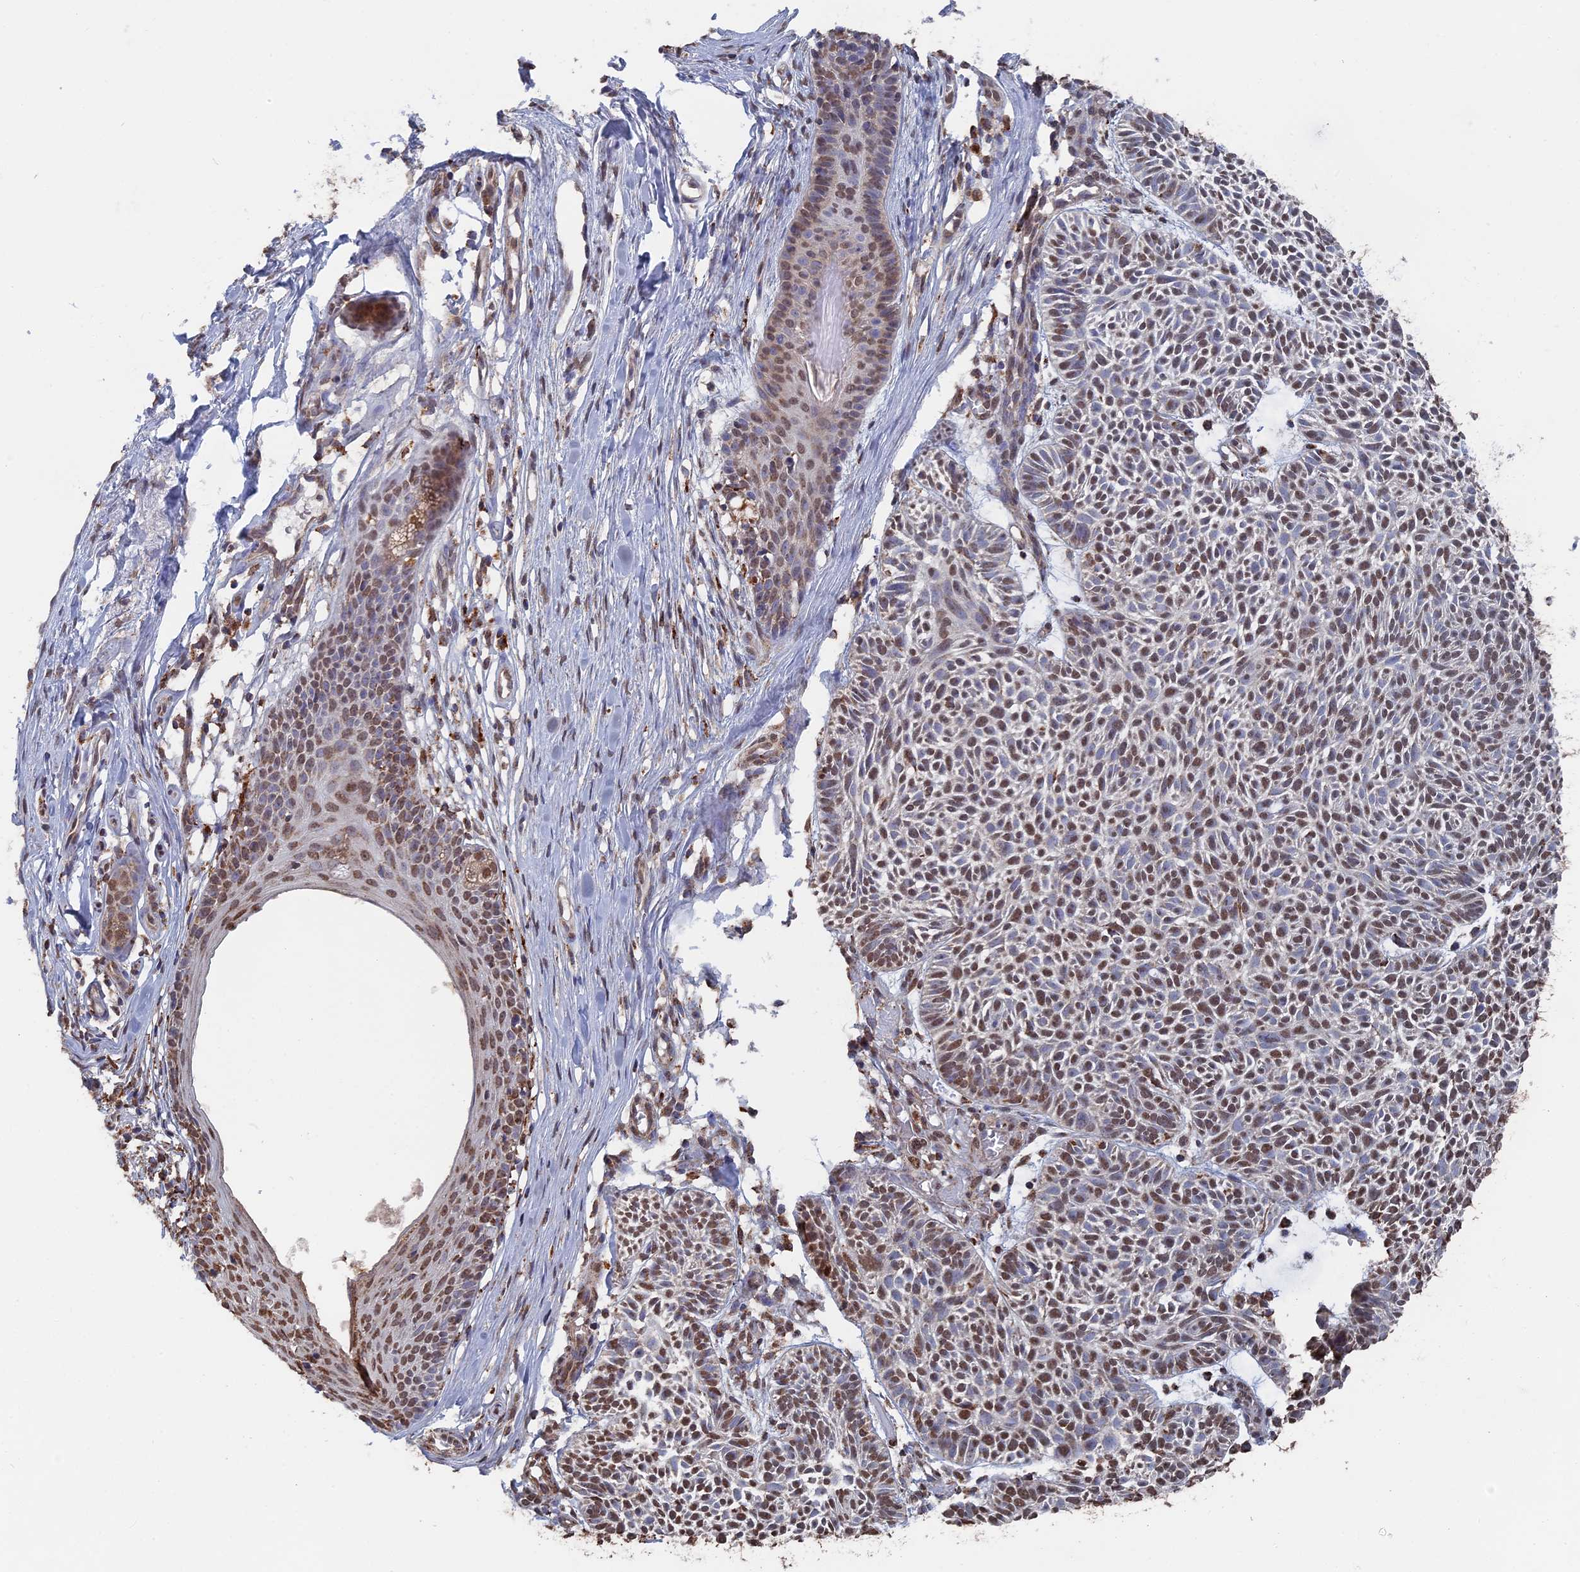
{"staining": {"intensity": "moderate", "quantity": ">75%", "location": "nuclear"}, "tissue": "skin cancer", "cell_type": "Tumor cells", "image_type": "cancer", "snomed": [{"axis": "morphology", "description": "Basal cell carcinoma"}, {"axis": "topography", "description": "Skin"}], "caption": "About >75% of tumor cells in human basal cell carcinoma (skin) demonstrate moderate nuclear protein positivity as visualized by brown immunohistochemical staining.", "gene": "SMG9", "patient": {"sex": "male", "age": 69}}